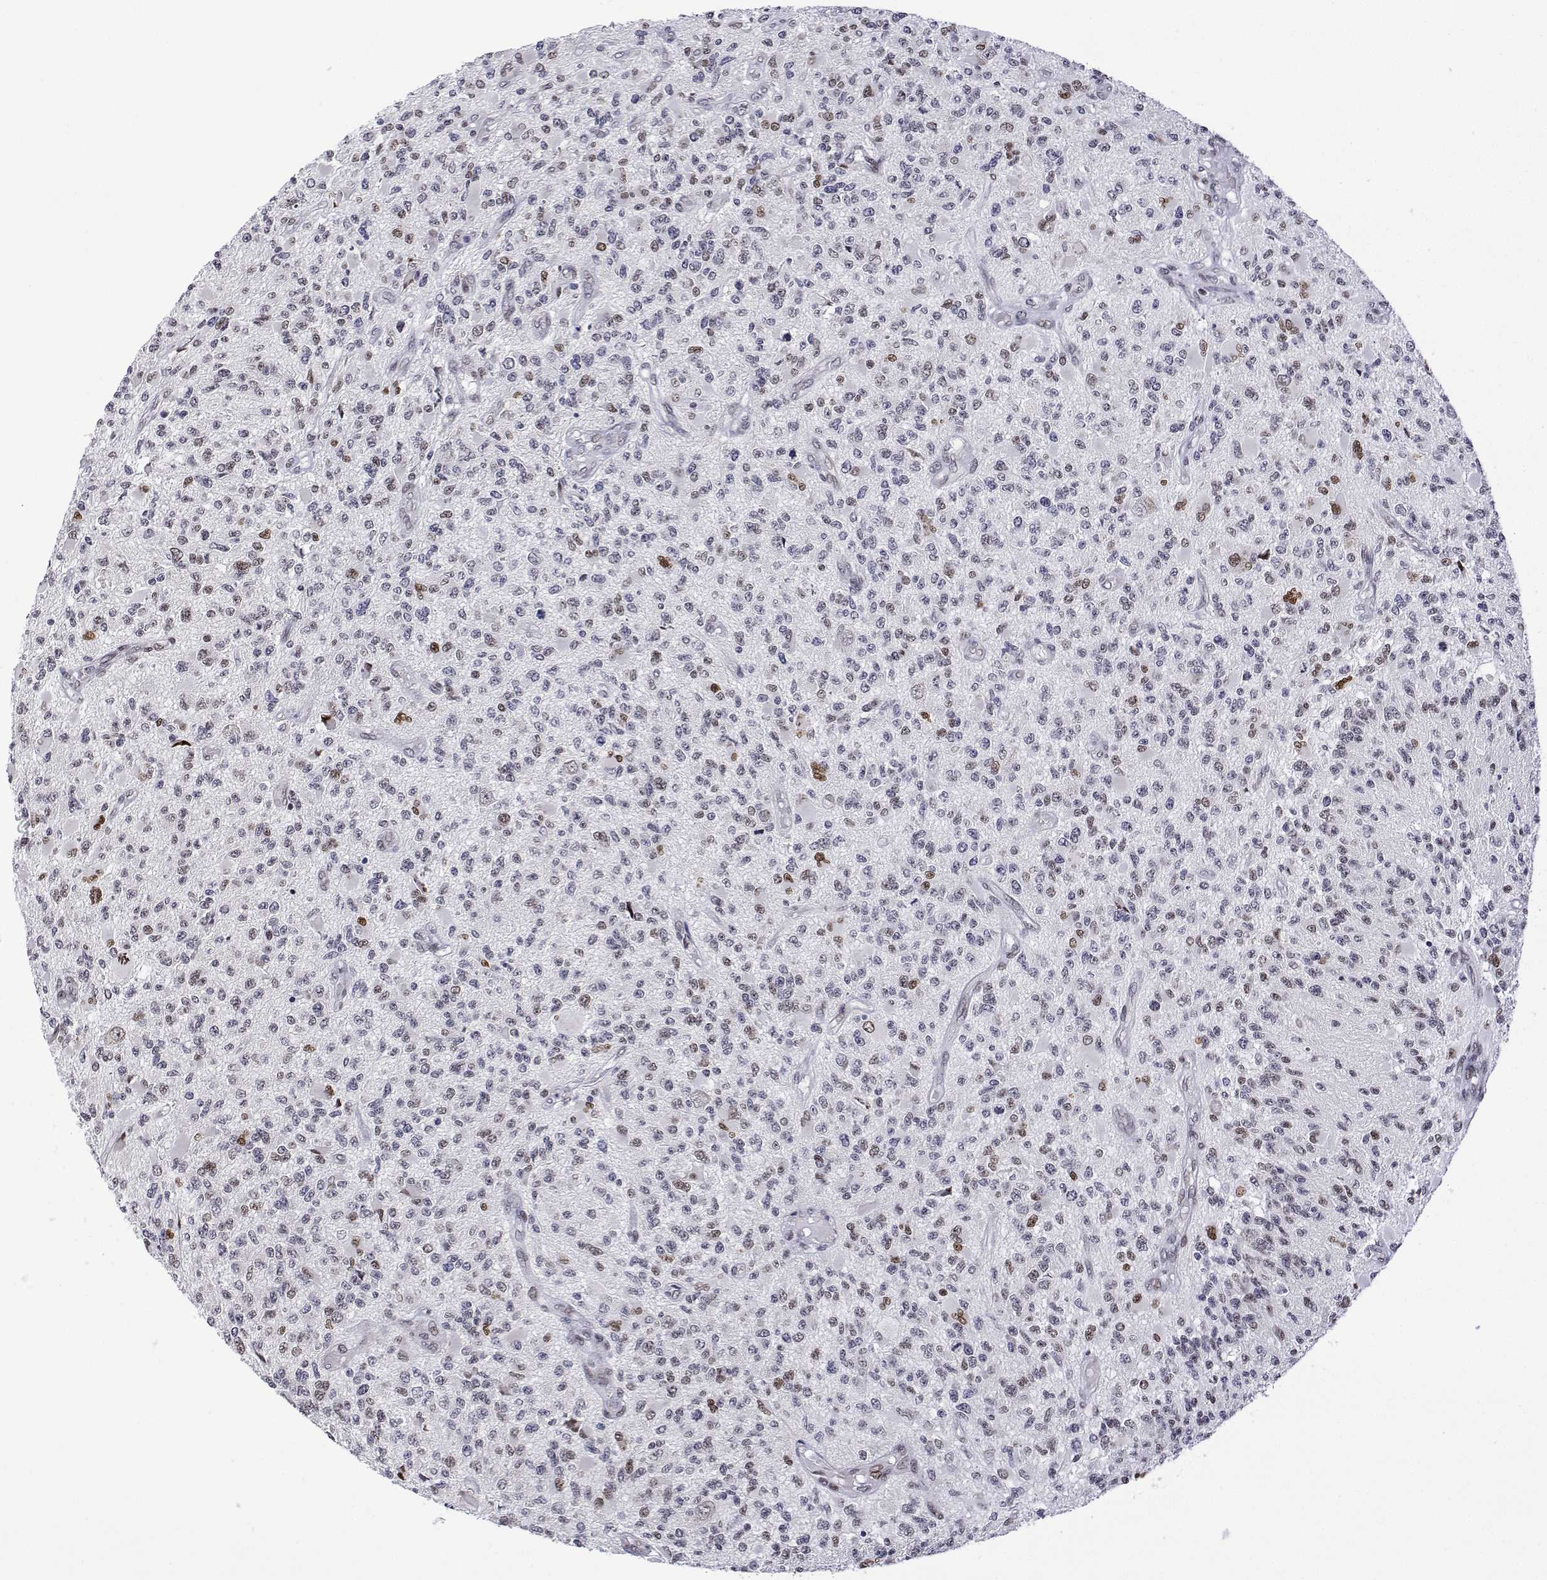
{"staining": {"intensity": "moderate", "quantity": "<25%", "location": "nuclear"}, "tissue": "glioma", "cell_type": "Tumor cells", "image_type": "cancer", "snomed": [{"axis": "morphology", "description": "Glioma, malignant, High grade"}, {"axis": "topography", "description": "Brain"}], "caption": "DAB (3,3'-diaminobenzidine) immunohistochemical staining of human high-grade glioma (malignant) shows moderate nuclear protein staining in about <25% of tumor cells.", "gene": "XPC", "patient": {"sex": "female", "age": 63}}